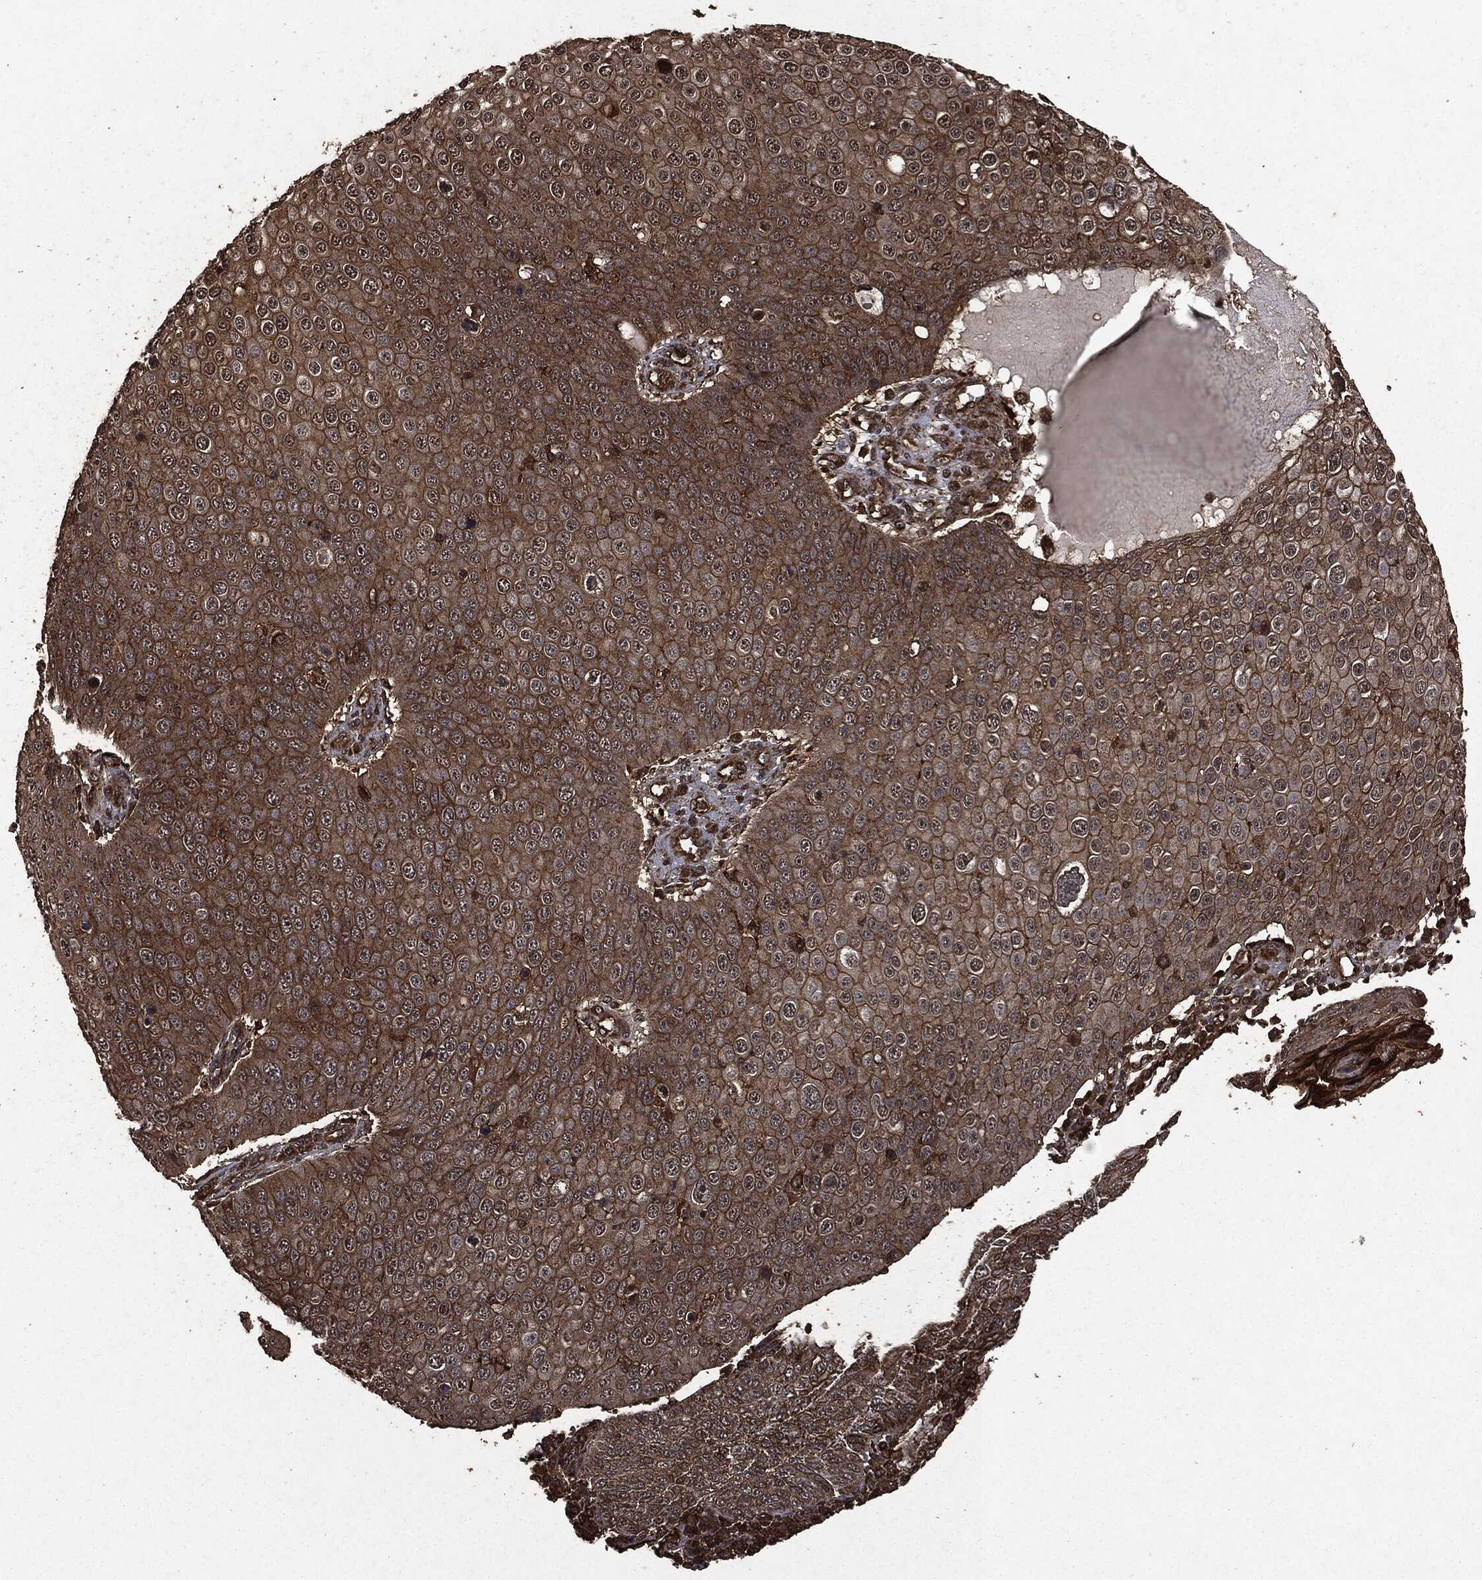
{"staining": {"intensity": "moderate", "quantity": "25%-75%", "location": "cytoplasmic/membranous"}, "tissue": "skin cancer", "cell_type": "Tumor cells", "image_type": "cancer", "snomed": [{"axis": "morphology", "description": "Squamous cell carcinoma, NOS"}, {"axis": "topography", "description": "Skin"}], "caption": "Tumor cells display medium levels of moderate cytoplasmic/membranous expression in about 25%-75% of cells in skin cancer (squamous cell carcinoma).", "gene": "HRAS", "patient": {"sex": "male", "age": 71}}